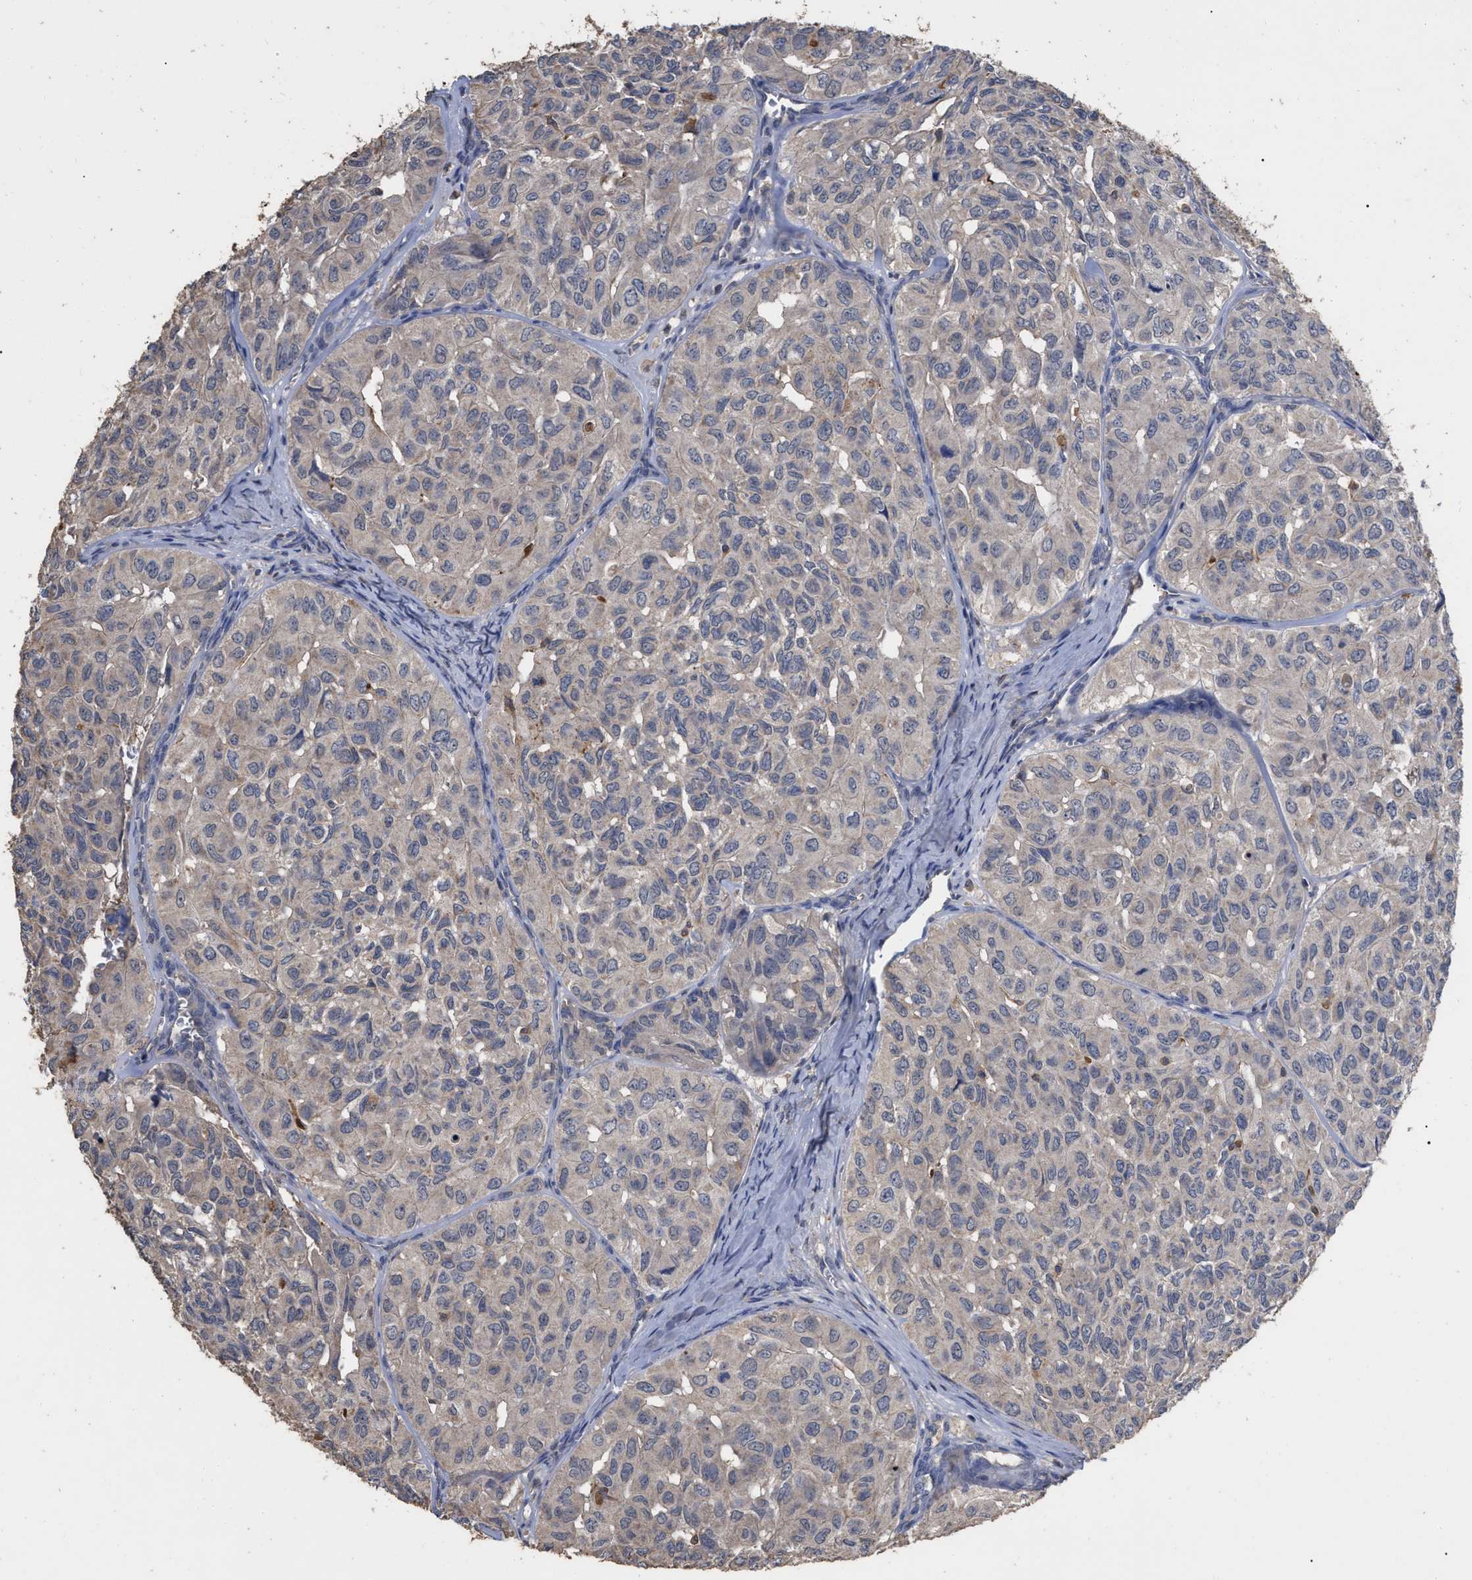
{"staining": {"intensity": "negative", "quantity": "none", "location": "none"}, "tissue": "head and neck cancer", "cell_type": "Tumor cells", "image_type": "cancer", "snomed": [{"axis": "morphology", "description": "Adenocarcinoma, NOS"}, {"axis": "topography", "description": "Salivary gland, NOS"}, {"axis": "topography", "description": "Head-Neck"}], "caption": "The micrograph exhibits no significant staining in tumor cells of head and neck adenocarcinoma.", "gene": "GPR179", "patient": {"sex": "female", "age": 76}}